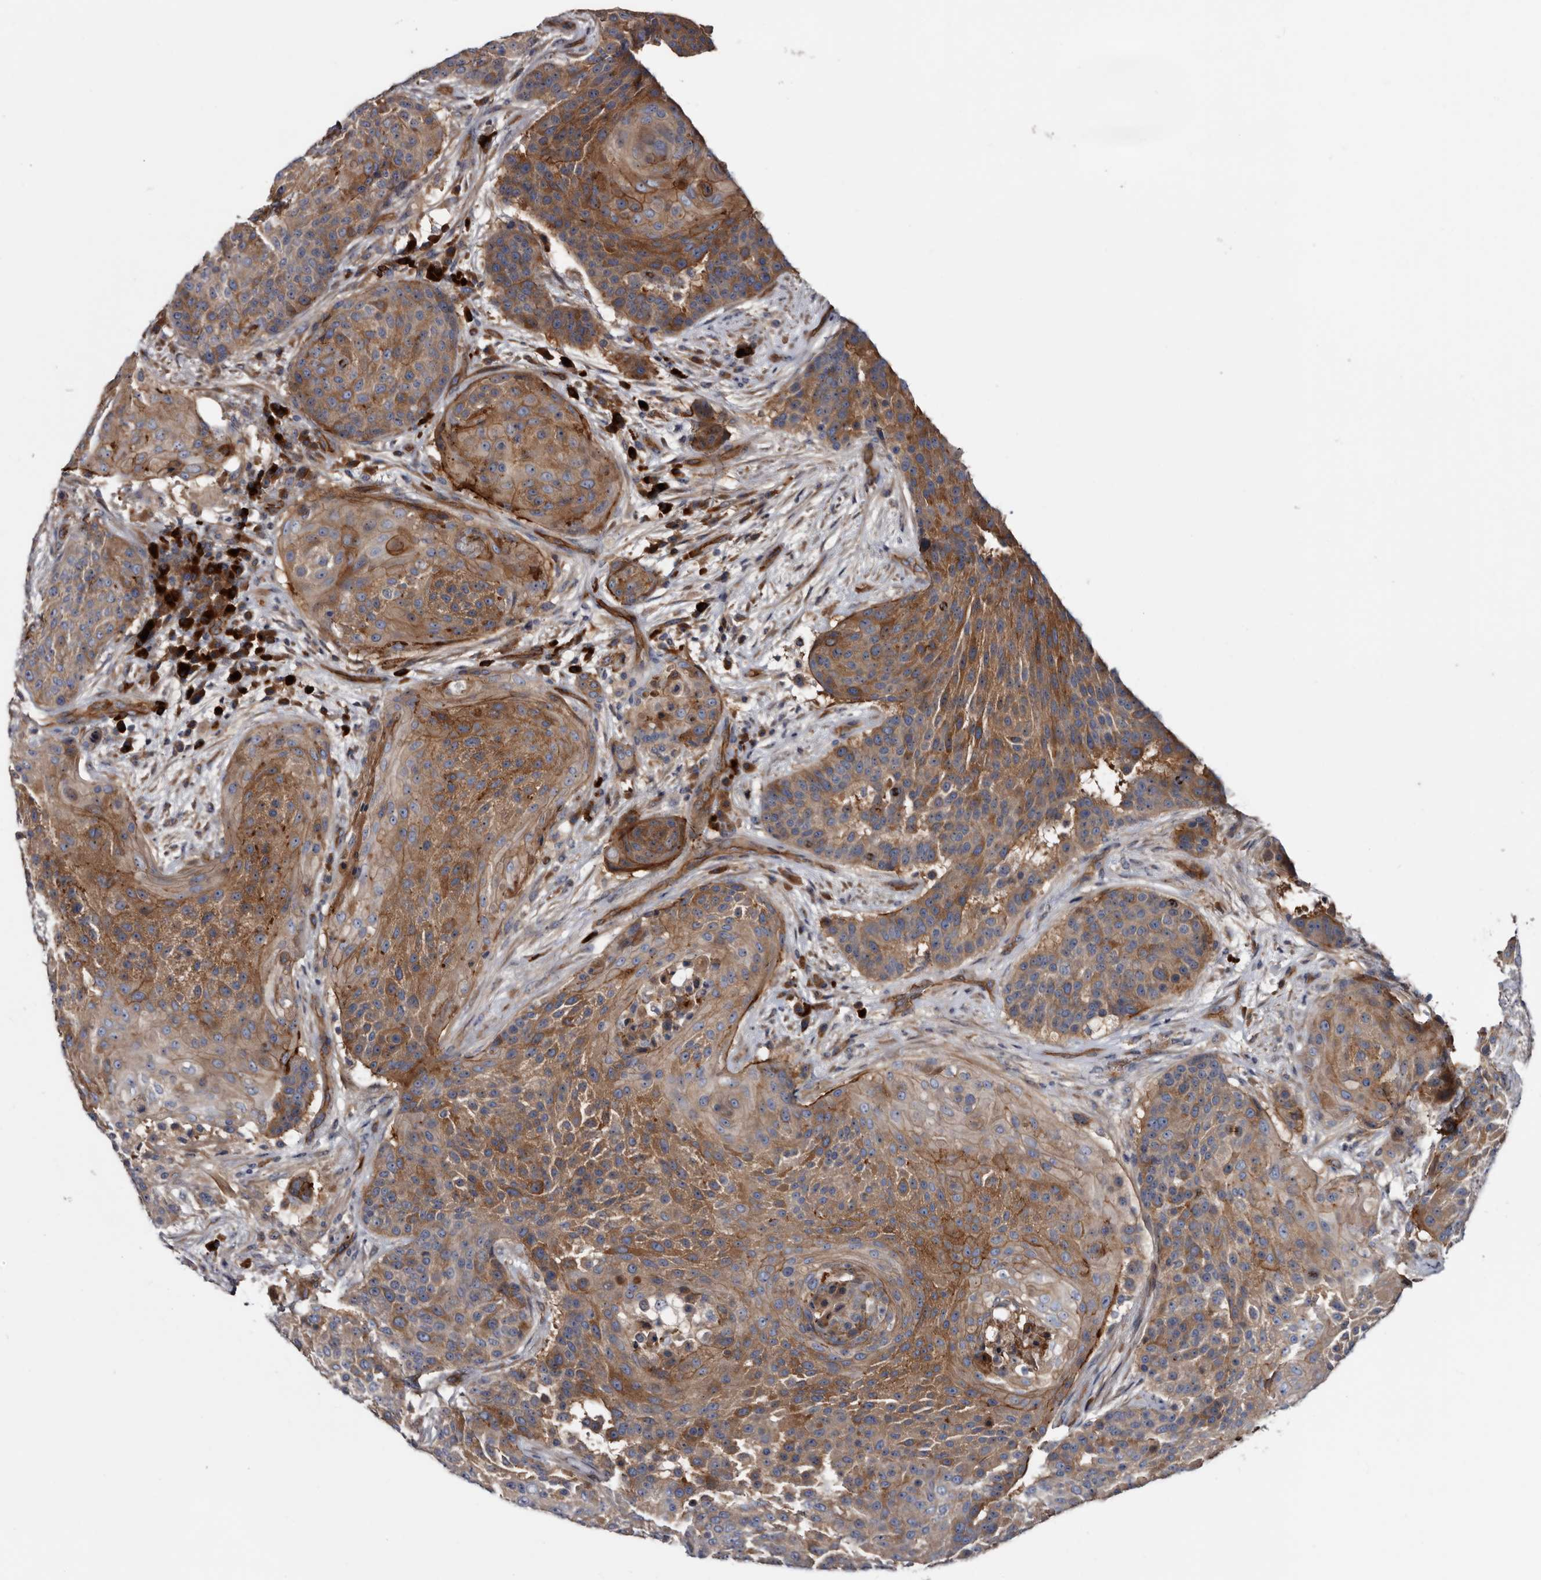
{"staining": {"intensity": "moderate", "quantity": ">75%", "location": "cytoplasmic/membranous"}, "tissue": "urothelial cancer", "cell_type": "Tumor cells", "image_type": "cancer", "snomed": [{"axis": "morphology", "description": "Urothelial carcinoma, High grade"}, {"axis": "topography", "description": "Urinary bladder"}], "caption": "Protein analysis of urothelial cancer tissue reveals moderate cytoplasmic/membranous positivity in approximately >75% of tumor cells.", "gene": "TSPAN17", "patient": {"sex": "female", "age": 63}}